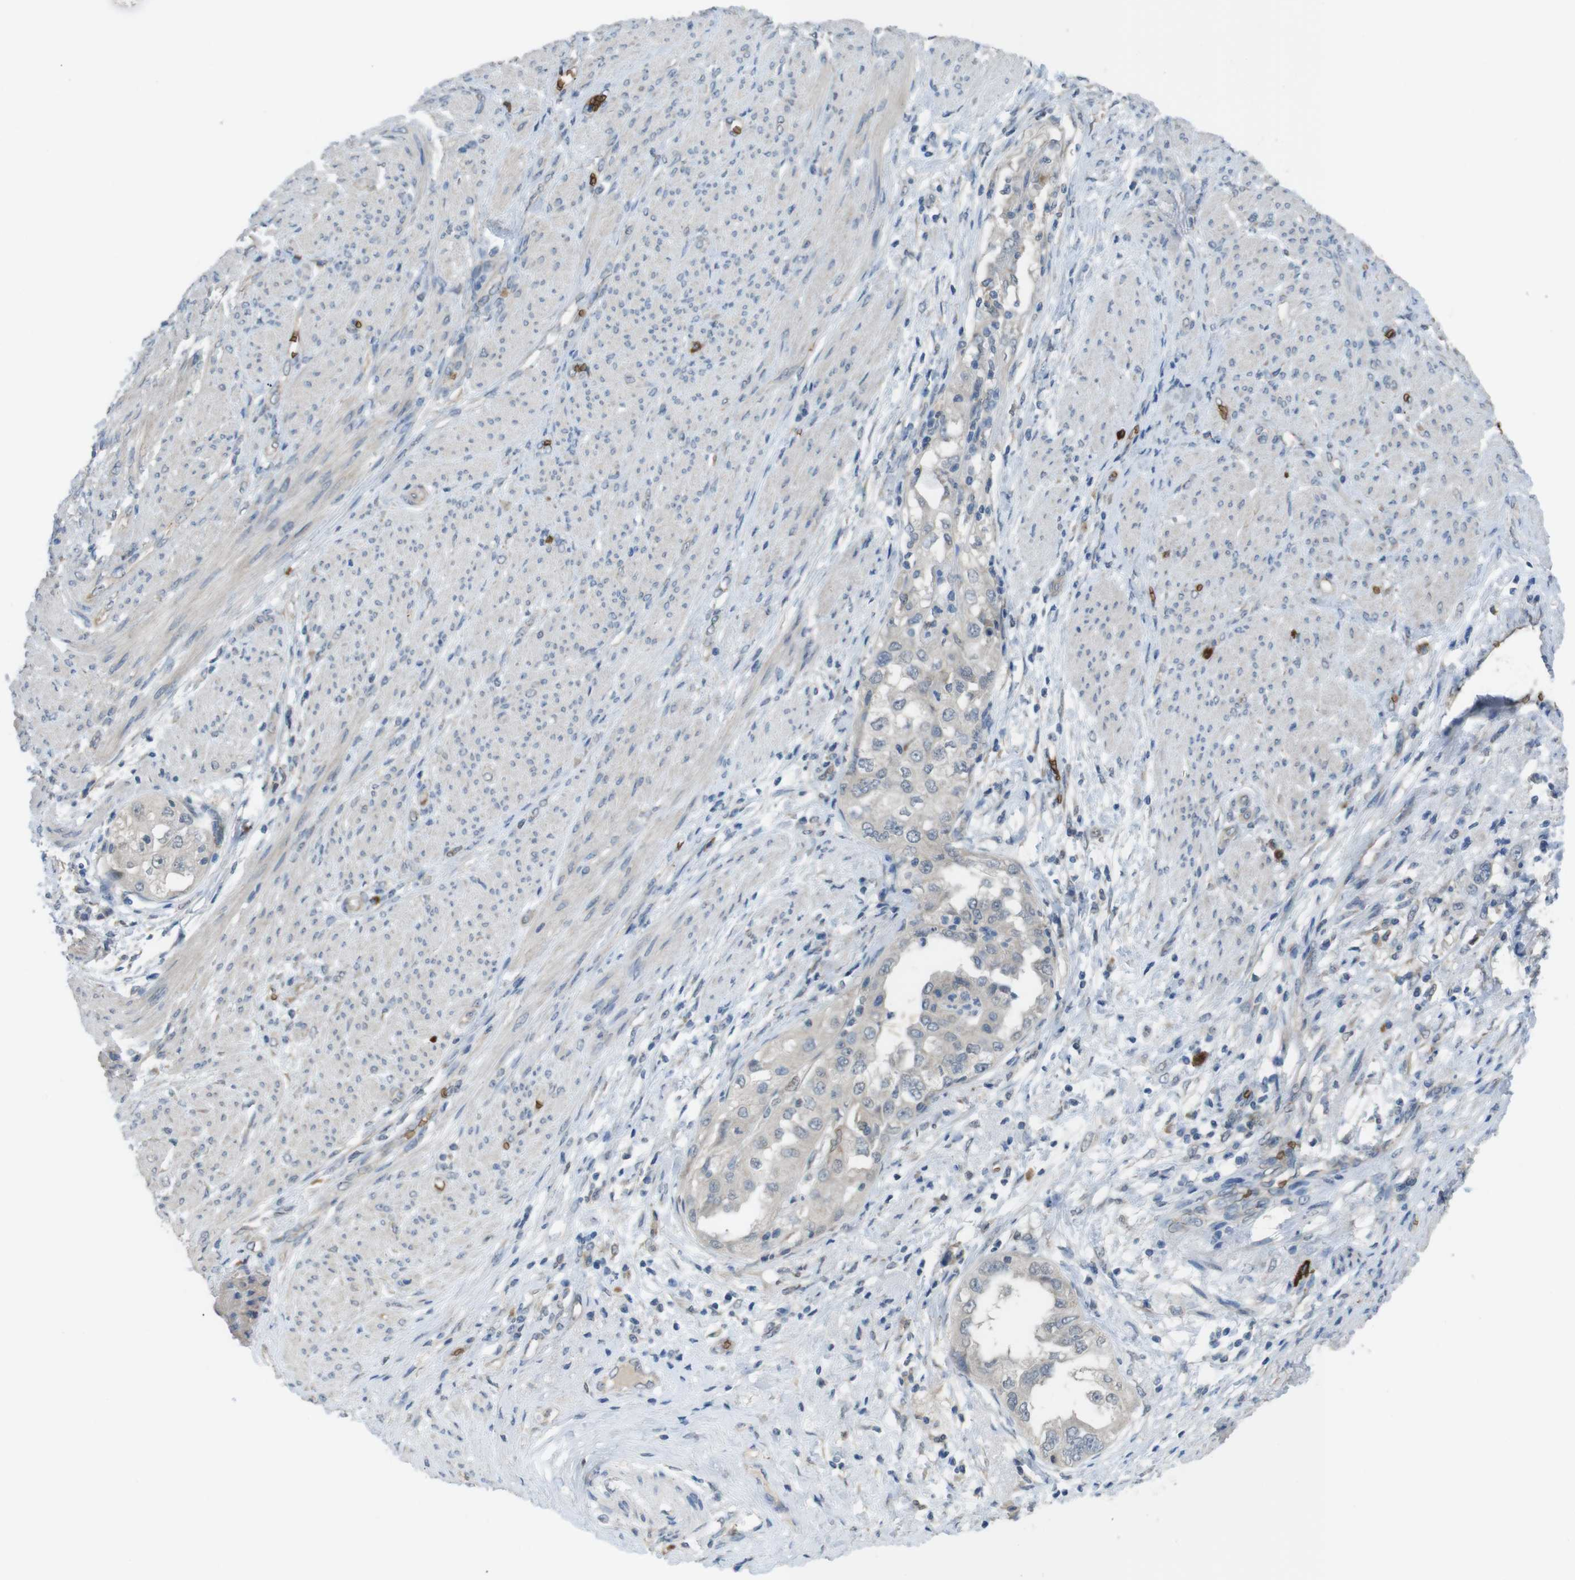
{"staining": {"intensity": "negative", "quantity": "none", "location": "none"}, "tissue": "endometrial cancer", "cell_type": "Tumor cells", "image_type": "cancer", "snomed": [{"axis": "morphology", "description": "Adenocarcinoma, NOS"}, {"axis": "topography", "description": "Endometrium"}], "caption": "The micrograph demonstrates no significant staining in tumor cells of endometrial adenocarcinoma. (Immunohistochemistry (ihc), brightfield microscopy, high magnification).", "gene": "GYPA", "patient": {"sex": "female", "age": 85}}